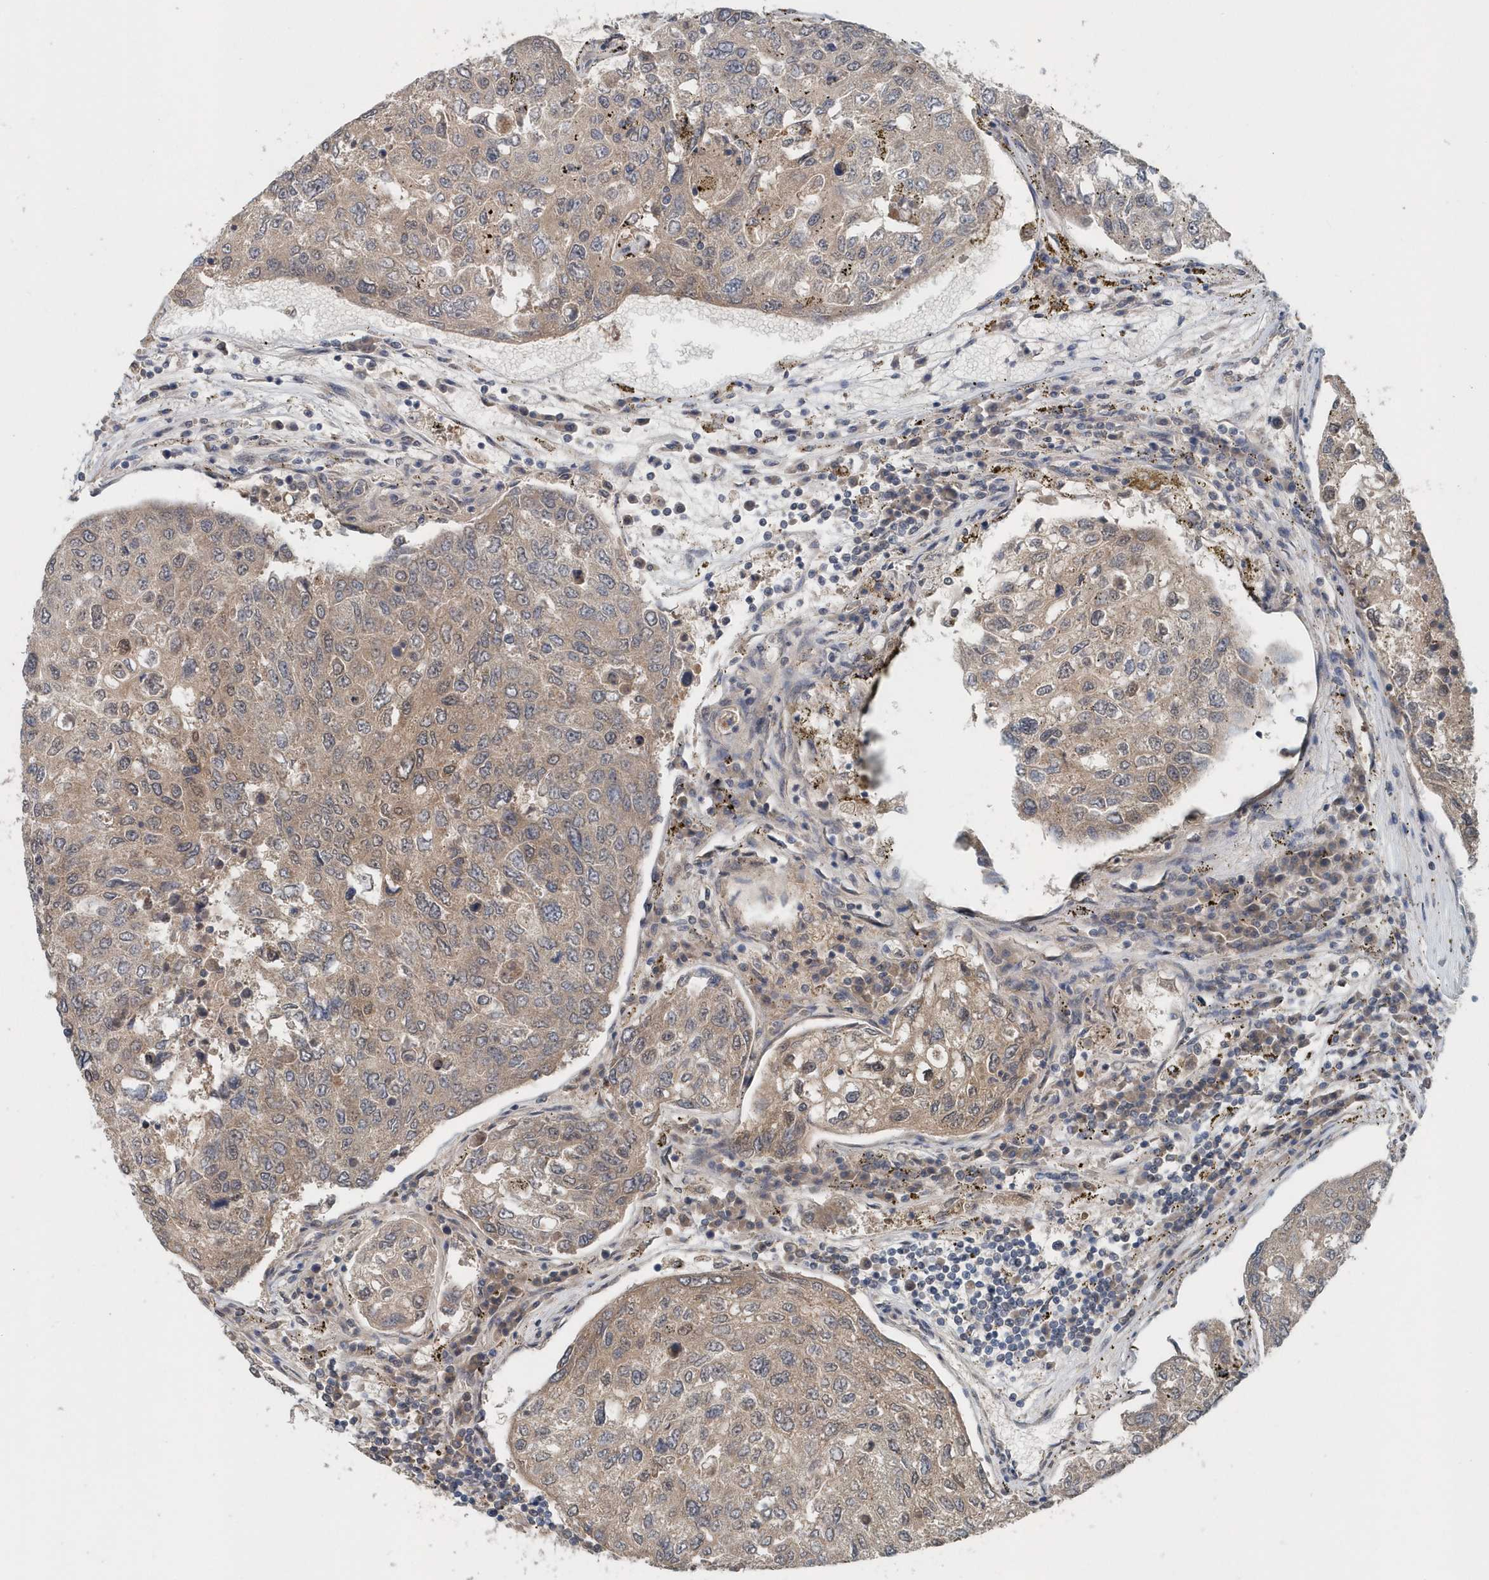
{"staining": {"intensity": "moderate", "quantity": ">75%", "location": "cytoplasmic/membranous"}, "tissue": "urothelial cancer", "cell_type": "Tumor cells", "image_type": "cancer", "snomed": [{"axis": "morphology", "description": "Urothelial carcinoma, High grade"}, {"axis": "topography", "description": "Lymph node"}, {"axis": "topography", "description": "Urinary bladder"}], "caption": "Tumor cells show moderate cytoplasmic/membranous positivity in approximately >75% of cells in high-grade urothelial carcinoma. (DAB (3,3'-diaminobenzidine) IHC with brightfield microscopy, high magnification).", "gene": "PFN2", "patient": {"sex": "male", "age": 51}}